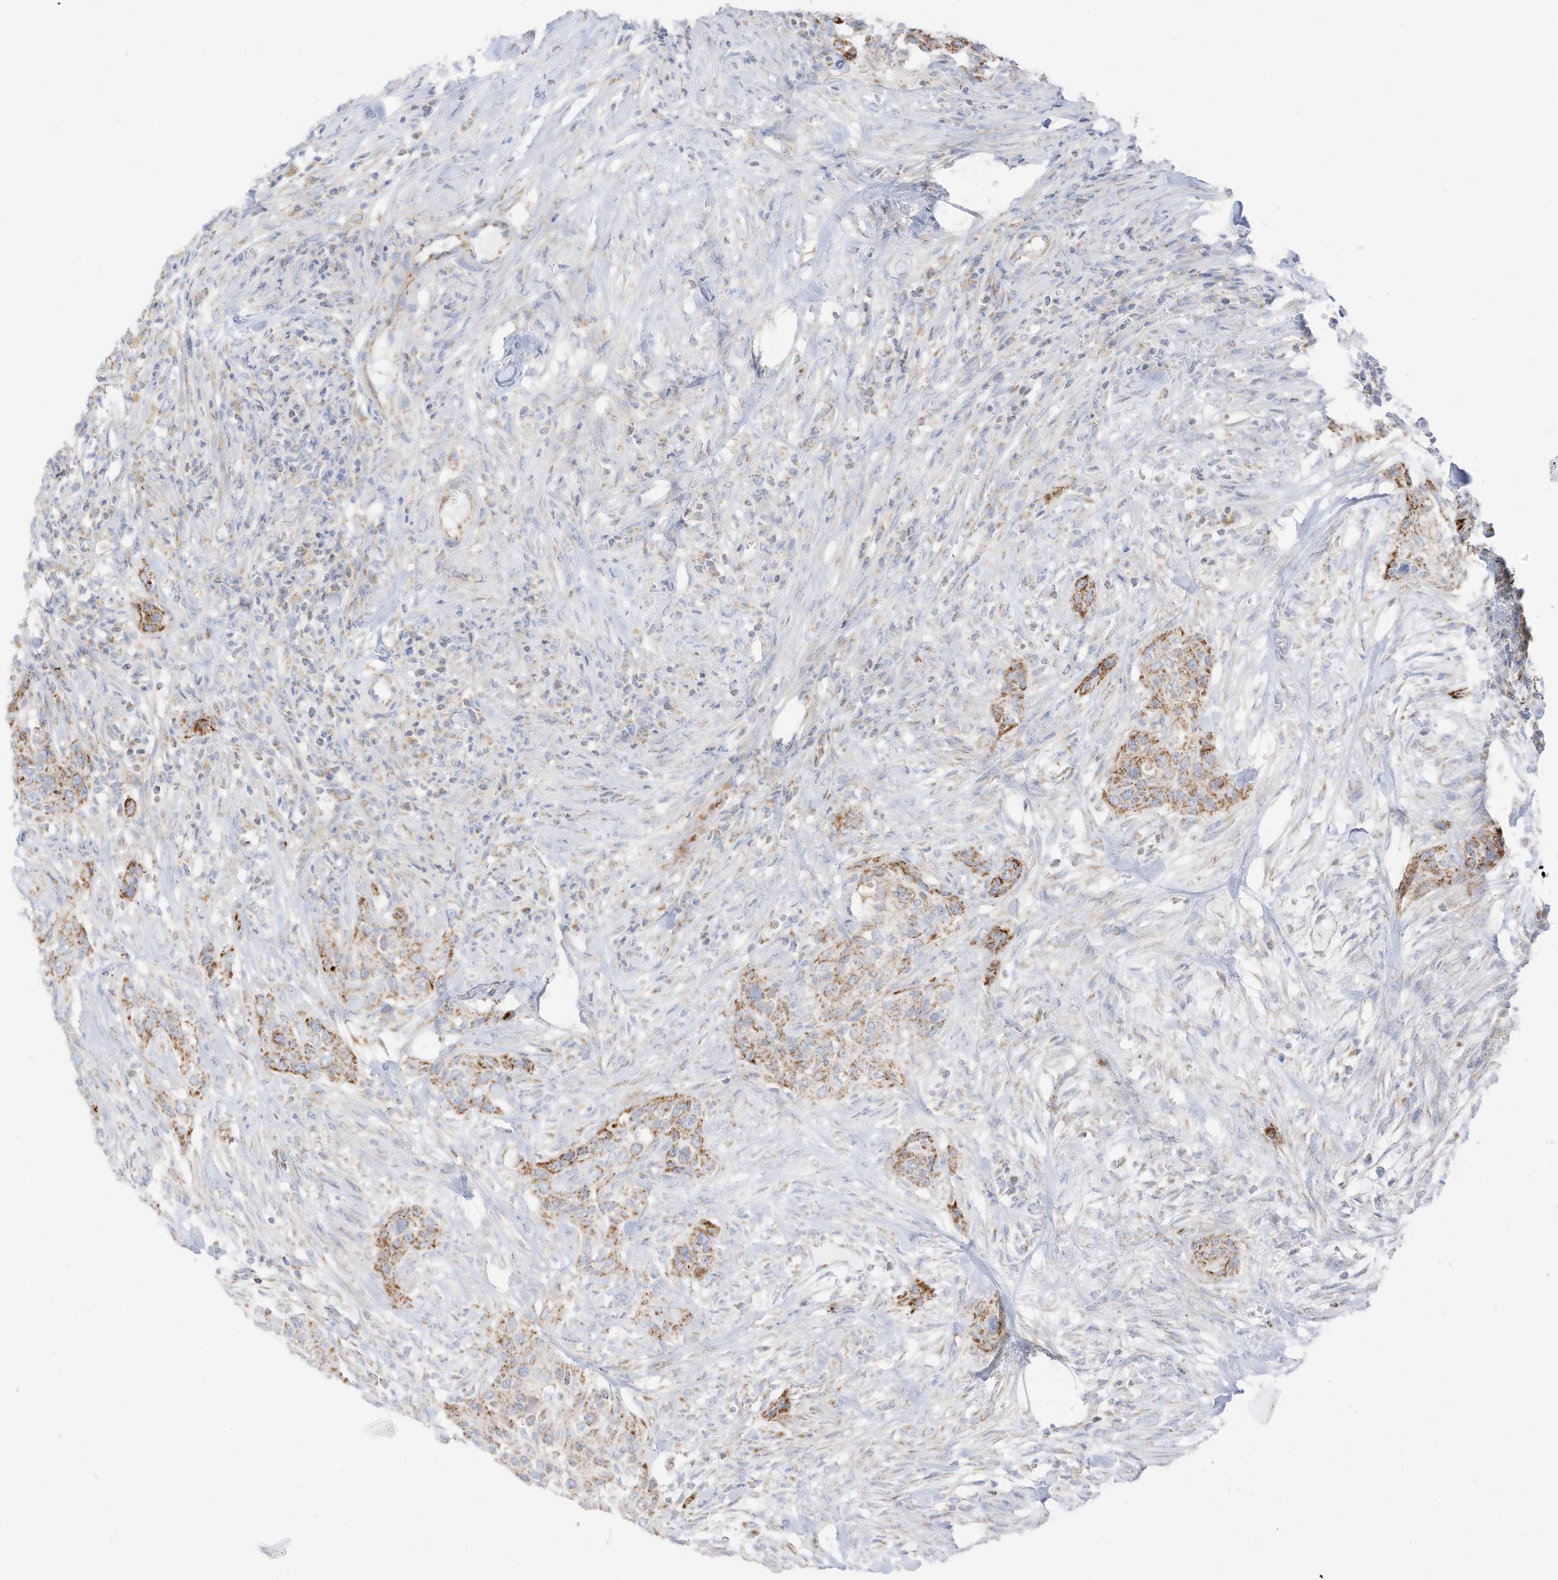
{"staining": {"intensity": "moderate", "quantity": "25%-75%", "location": "cytoplasmic/membranous"}, "tissue": "urothelial cancer", "cell_type": "Tumor cells", "image_type": "cancer", "snomed": [{"axis": "morphology", "description": "Urothelial carcinoma, High grade"}, {"axis": "topography", "description": "Urinary bladder"}], "caption": "Brown immunohistochemical staining in urothelial carcinoma (high-grade) reveals moderate cytoplasmic/membranous expression in about 25%-75% of tumor cells.", "gene": "ETHE1", "patient": {"sex": "male", "age": 35}}